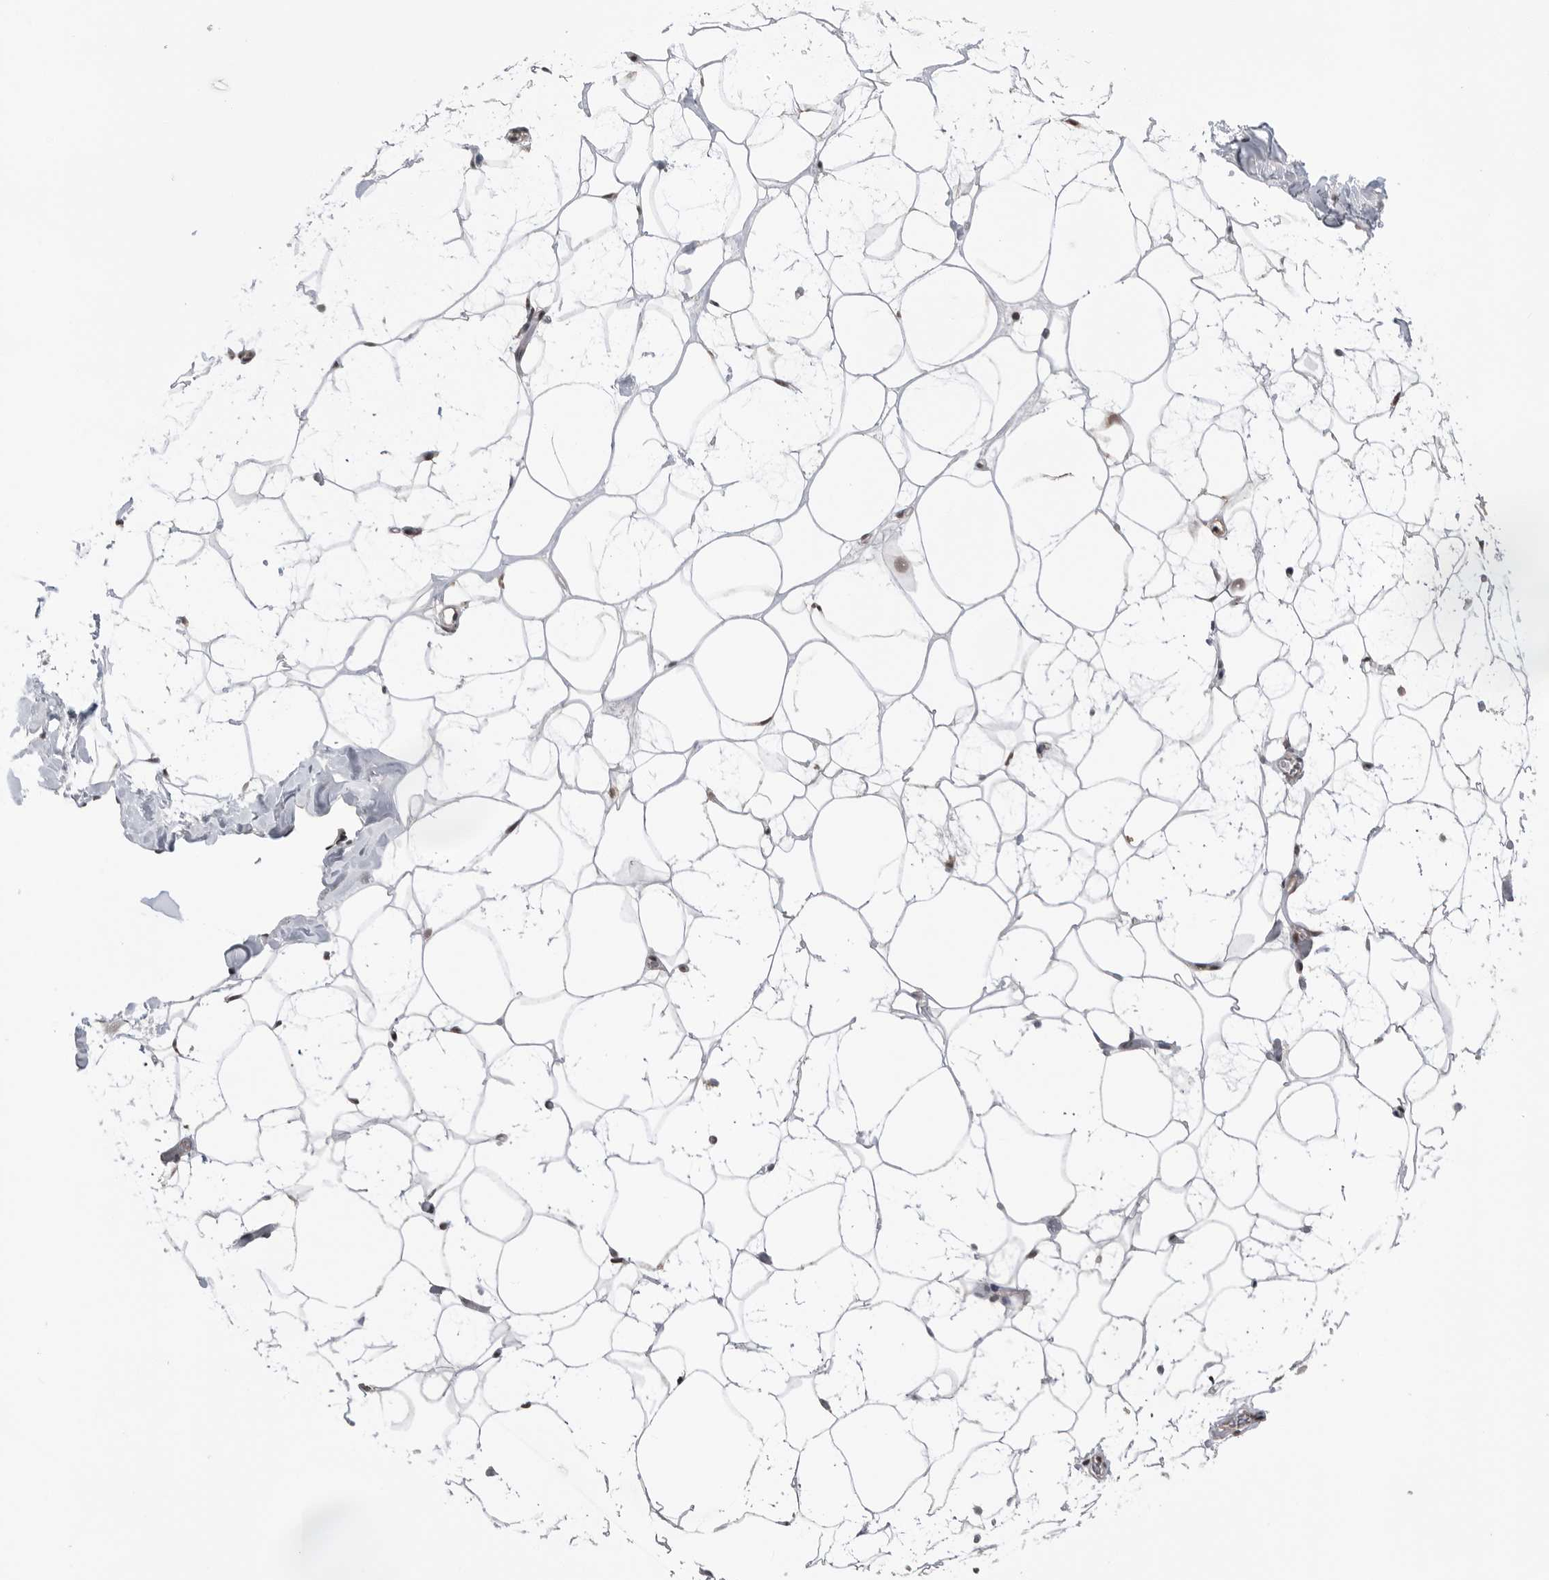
{"staining": {"intensity": "moderate", "quantity": ">75%", "location": "nuclear"}, "tissue": "adipose tissue", "cell_type": "Adipocytes", "image_type": "normal", "snomed": [{"axis": "morphology", "description": "Normal tissue, NOS"}, {"axis": "morphology", "description": "Fibrosis, NOS"}, {"axis": "topography", "description": "Breast"}, {"axis": "topography", "description": "Adipose tissue"}], "caption": "A brown stain labels moderate nuclear staining of a protein in adipocytes of benign human adipose tissue.", "gene": "NTAQ1", "patient": {"sex": "female", "age": 39}}